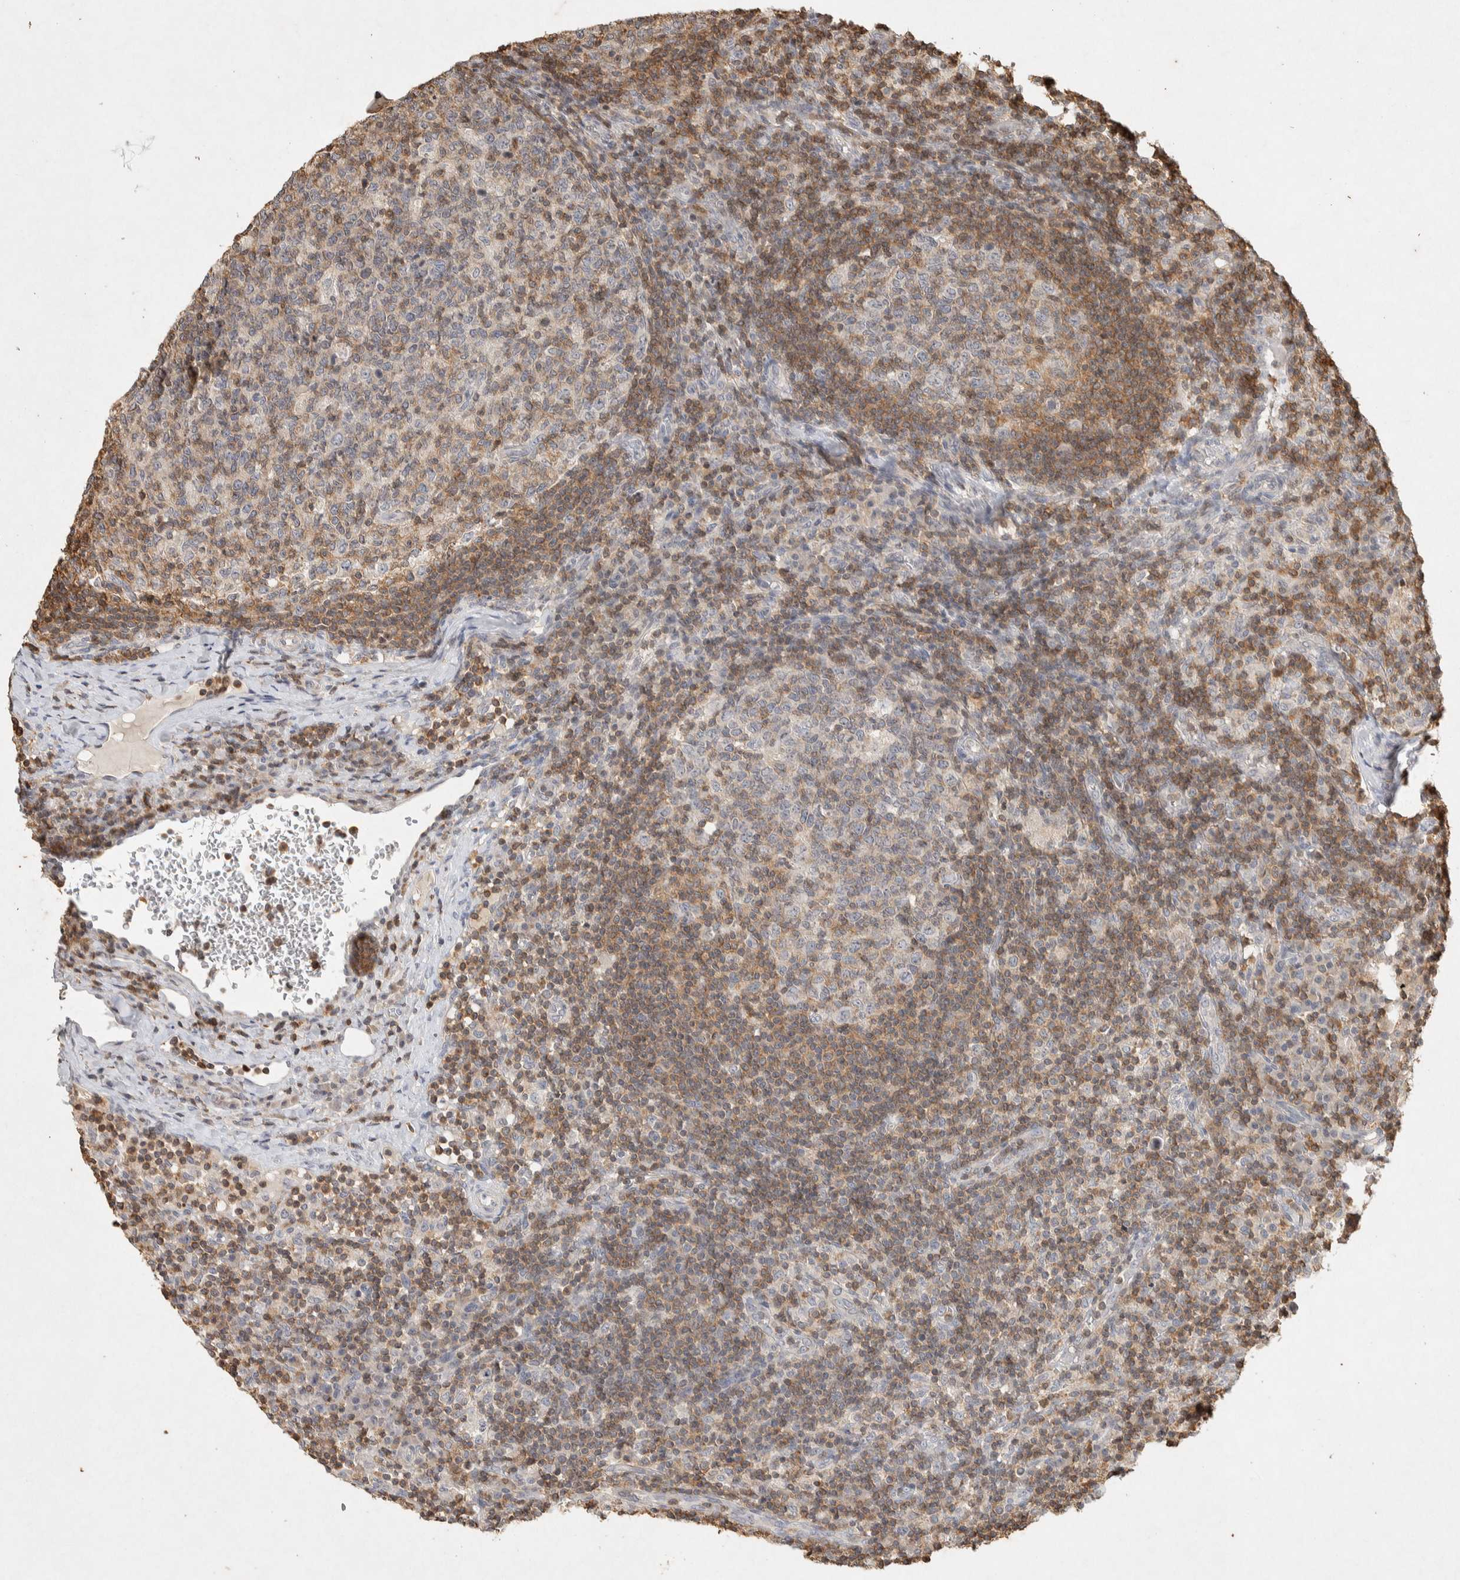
{"staining": {"intensity": "moderate", "quantity": "<25%", "location": "cytoplasmic/membranous"}, "tissue": "lymph node", "cell_type": "Germinal center cells", "image_type": "normal", "snomed": [{"axis": "morphology", "description": "Normal tissue, NOS"}, {"axis": "morphology", "description": "Inflammation, NOS"}, {"axis": "topography", "description": "Lymph node"}], "caption": "This is a photomicrograph of immunohistochemistry staining of unremarkable lymph node, which shows moderate staining in the cytoplasmic/membranous of germinal center cells.", "gene": "RAC2", "patient": {"sex": "male", "age": 55}}